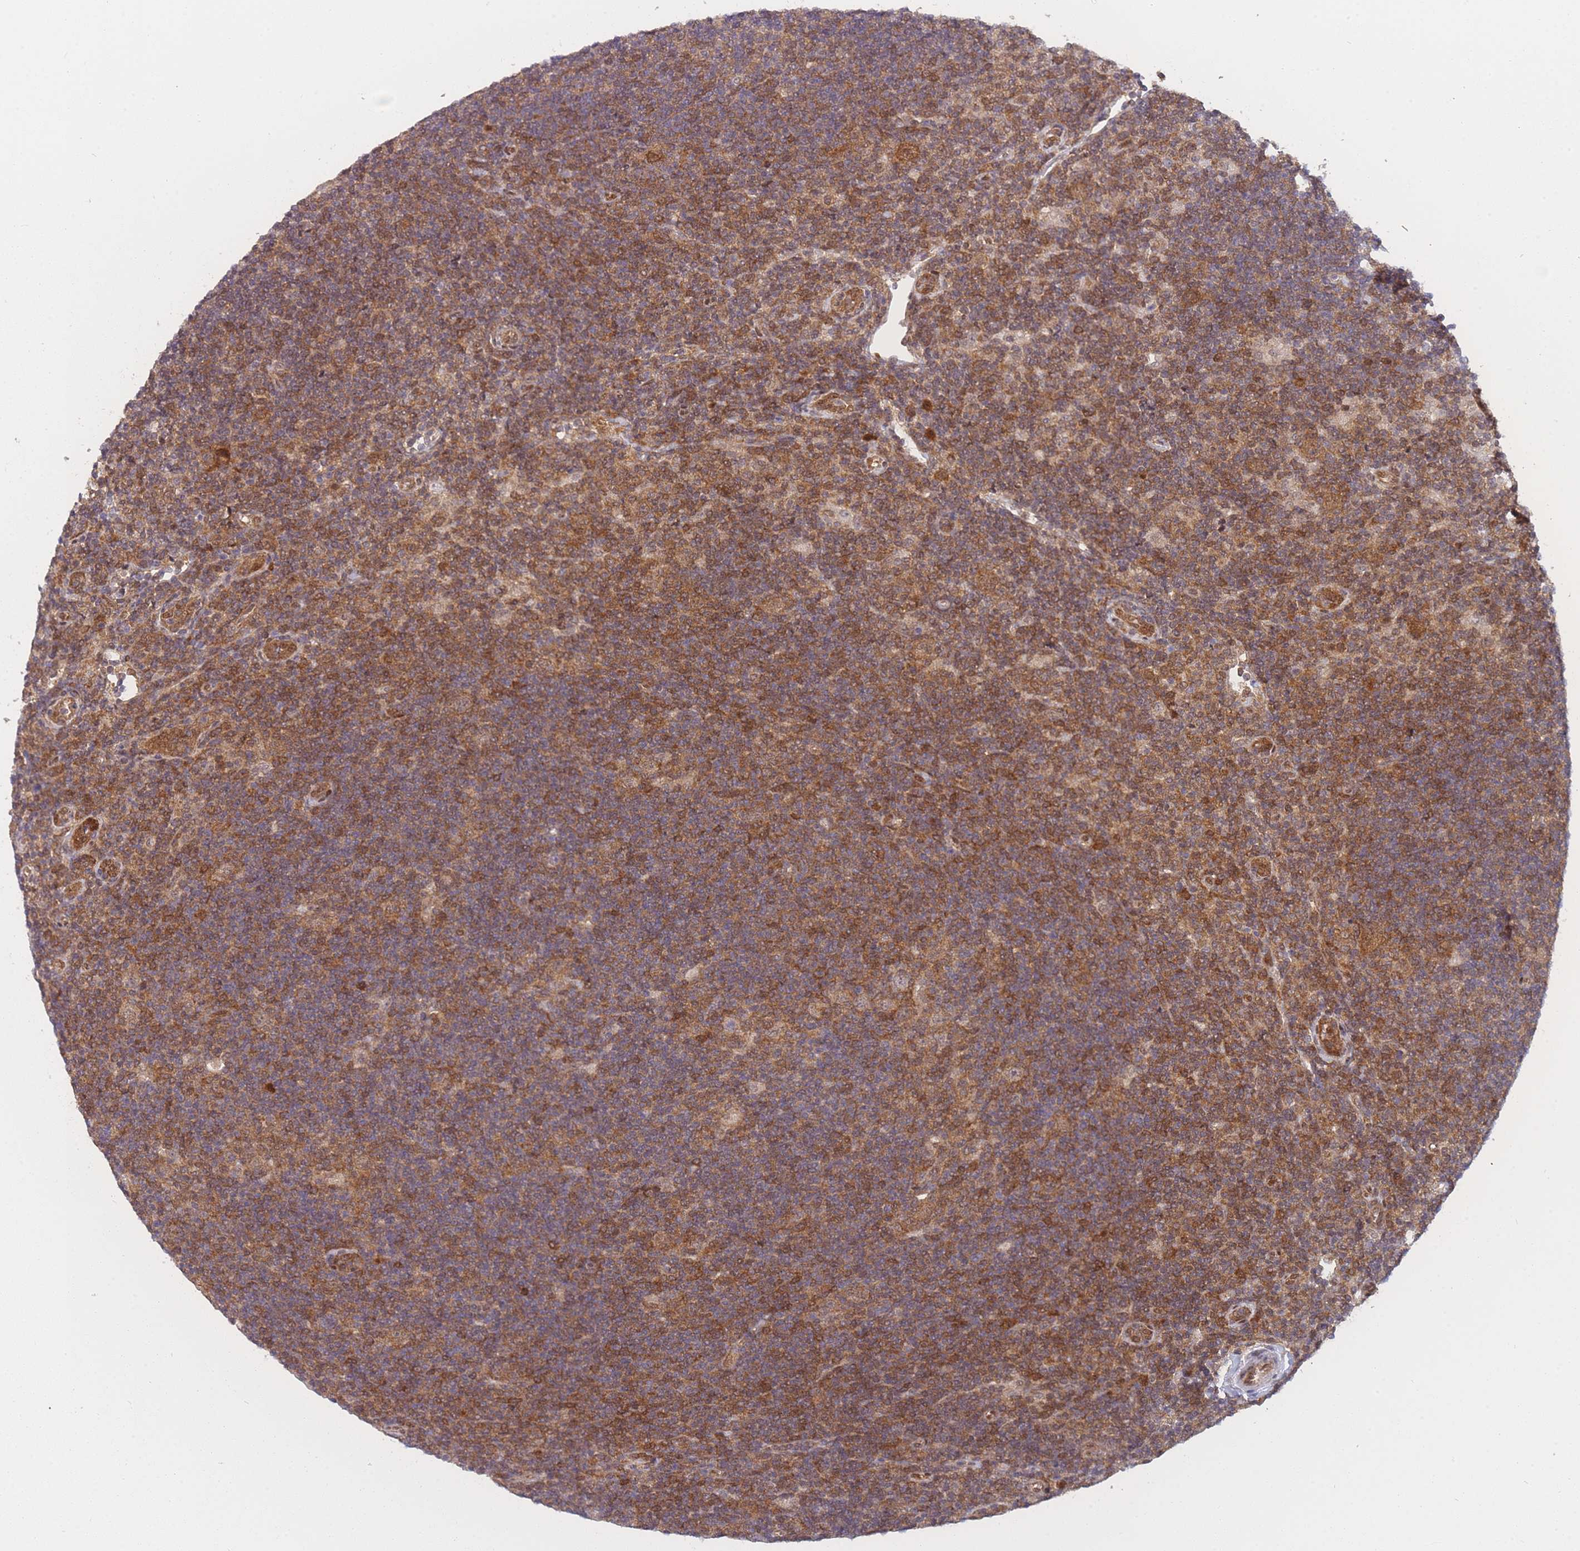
{"staining": {"intensity": "moderate", "quantity": ">75%", "location": "cytoplasmic/membranous,nuclear"}, "tissue": "lymphoma", "cell_type": "Tumor cells", "image_type": "cancer", "snomed": [{"axis": "morphology", "description": "Hodgkin's disease, NOS"}, {"axis": "topography", "description": "Lymph node"}], "caption": "The immunohistochemical stain highlights moderate cytoplasmic/membranous and nuclear staining in tumor cells of lymphoma tissue.", "gene": "MRI1", "patient": {"sex": "female", "age": 57}}